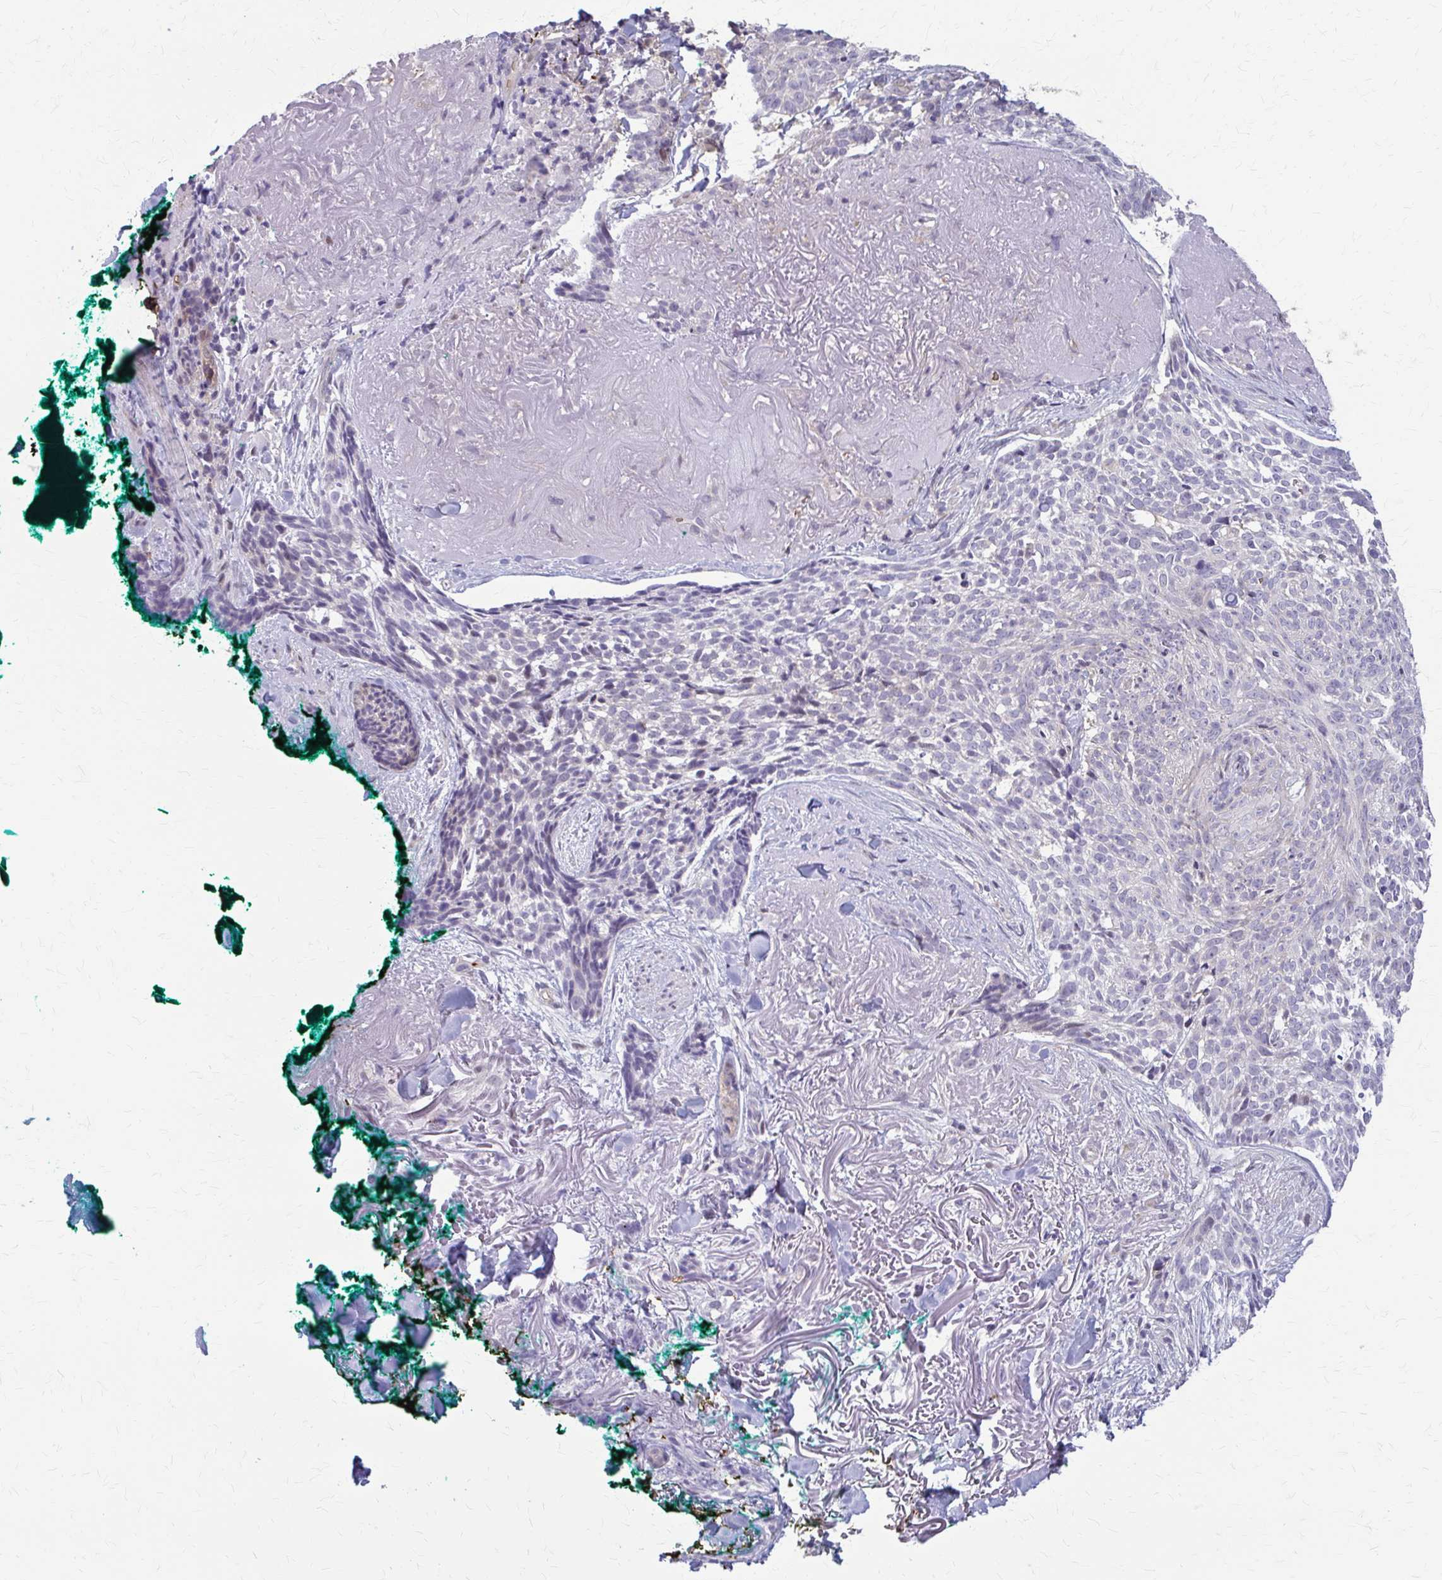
{"staining": {"intensity": "negative", "quantity": "none", "location": "none"}, "tissue": "skin cancer", "cell_type": "Tumor cells", "image_type": "cancer", "snomed": [{"axis": "morphology", "description": "Basal cell carcinoma"}, {"axis": "topography", "description": "Skin"}, {"axis": "topography", "description": "Skin of face"}], "caption": "This is an immunohistochemistry micrograph of skin cancer (basal cell carcinoma). There is no expression in tumor cells.", "gene": "ZNF34", "patient": {"sex": "female", "age": 95}}